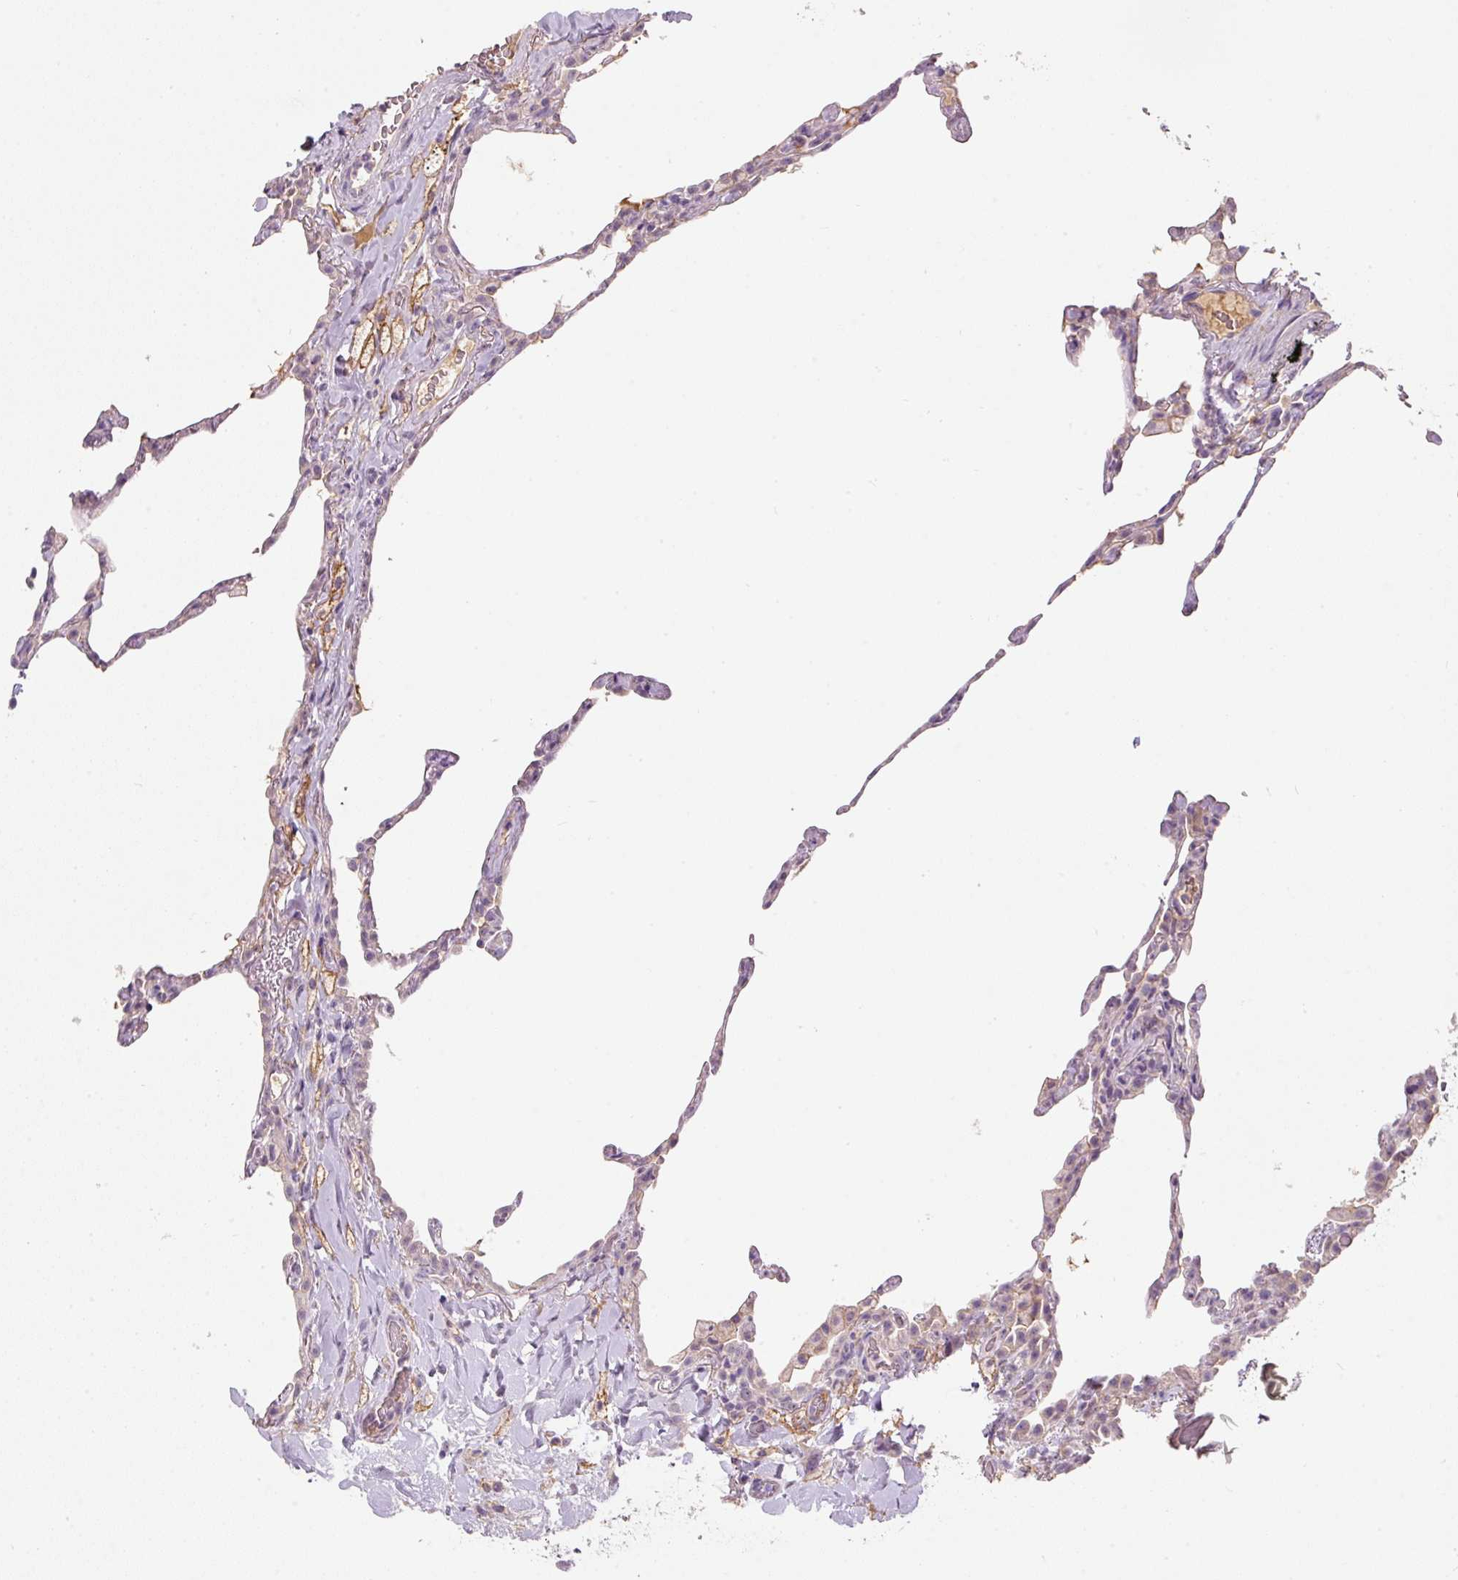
{"staining": {"intensity": "negative", "quantity": "none", "location": "none"}, "tissue": "lung", "cell_type": "Alveolar cells", "image_type": "normal", "snomed": [{"axis": "morphology", "description": "Normal tissue, NOS"}, {"axis": "topography", "description": "Lung"}], "caption": "This is an IHC histopathology image of benign human lung. There is no positivity in alveolar cells.", "gene": "TMEM37", "patient": {"sex": "female", "age": 57}}